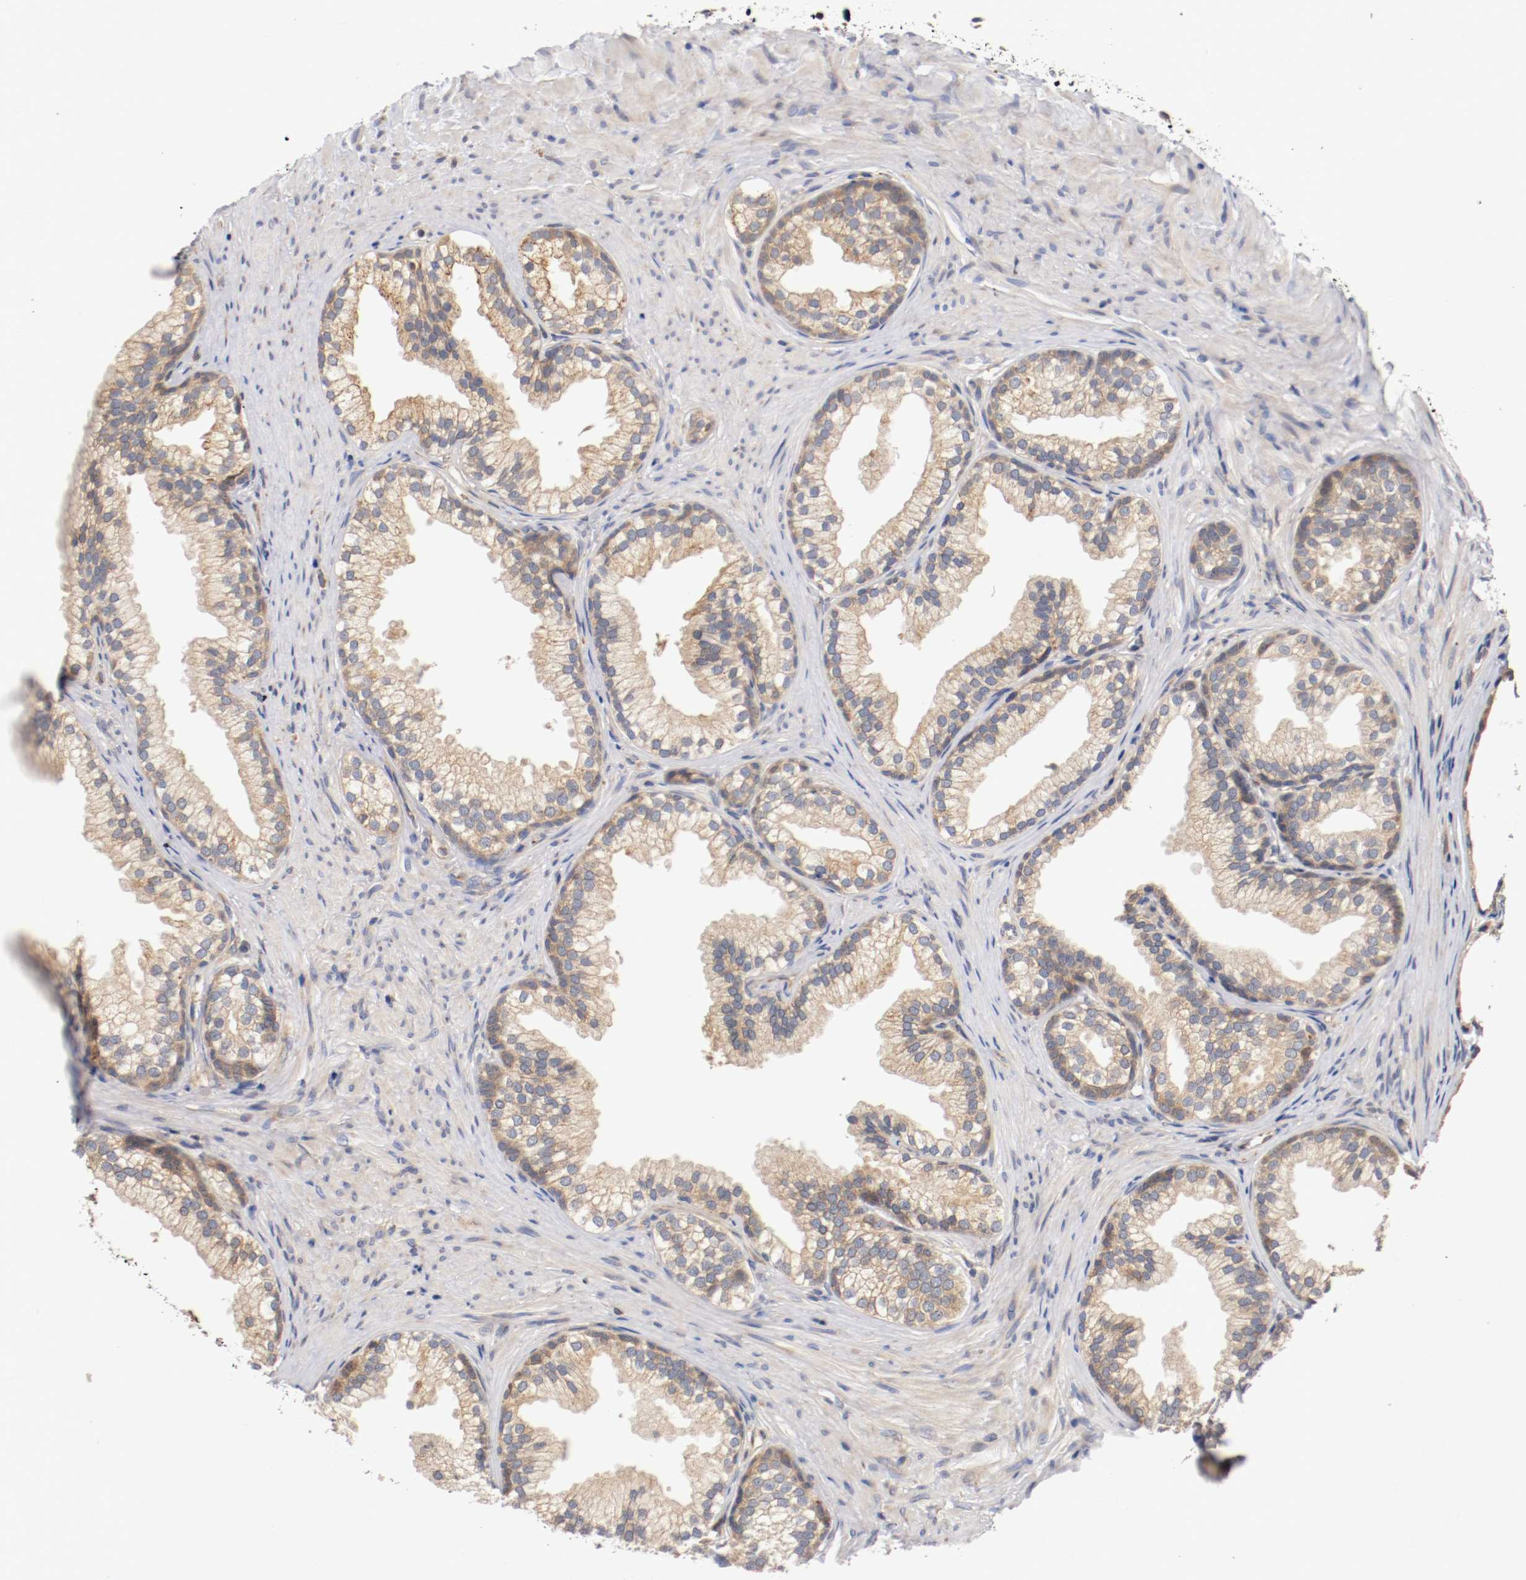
{"staining": {"intensity": "moderate", "quantity": ">75%", "location": "cytoplasmic/membranous"}, "tissue": "prostate", "cell_type": "Glandular cells", "image_type": "normal", "snomed": [{"axis": "morphology", "description": "Normal tissue, NOS"}, {"axis": "topography", "description": "Prostate"}], "caption": "Protein staining of unremarkable prostate exhibits moderate cytoplasmic/membranous staining in about >75% of glandular cells.", "gene": "TNFSF12", "patient": {"sex": "male", "age": 76}}